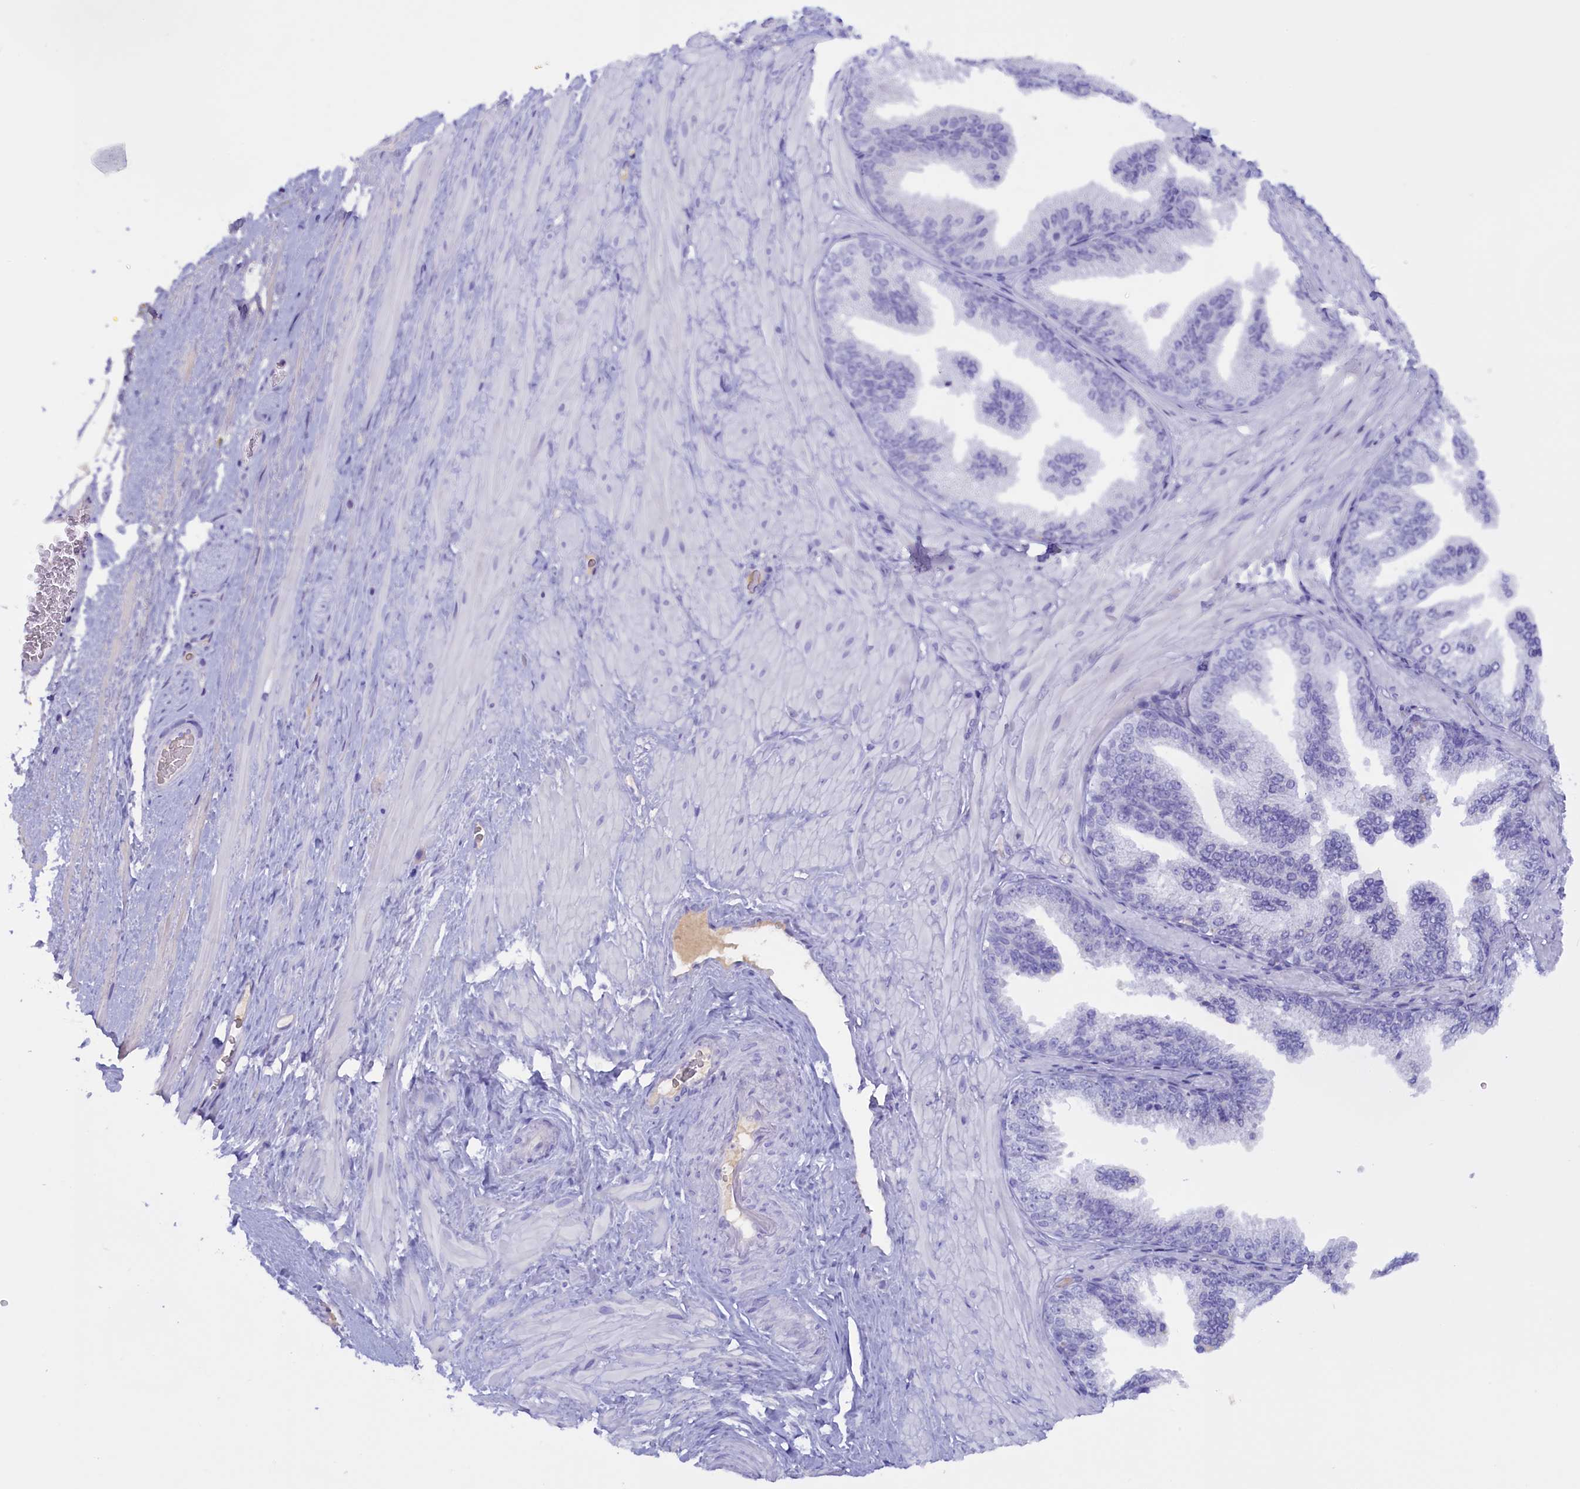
{"staining": {"intensity": "negative", "quantity": "none", "location": "none"}, "tissue": "adipose tissue", "cell_type": "Adipocytes", "image_type": "normal", "snomed": [{"axis": "morphology", "description": "Normal tissue, NOS"}, {"axis": "morphology", "description": "Adenocarcinoma, Low grade"}, {"axis": "topography", "description": "Prostate"}, {"axis": "topography", "description": "Peripheral nerve tissue"}], "caption": "Immunohistochemistry of unremarkable human adipose tissue demonstrates no positivity in adipocytes. (Brightfield microscopy of DAB (3,3'-diaminobenzidine) immunohistochemistry at high magnification).", "gene": "PROK2", "patient": {"sex": "male", "age": 63}}